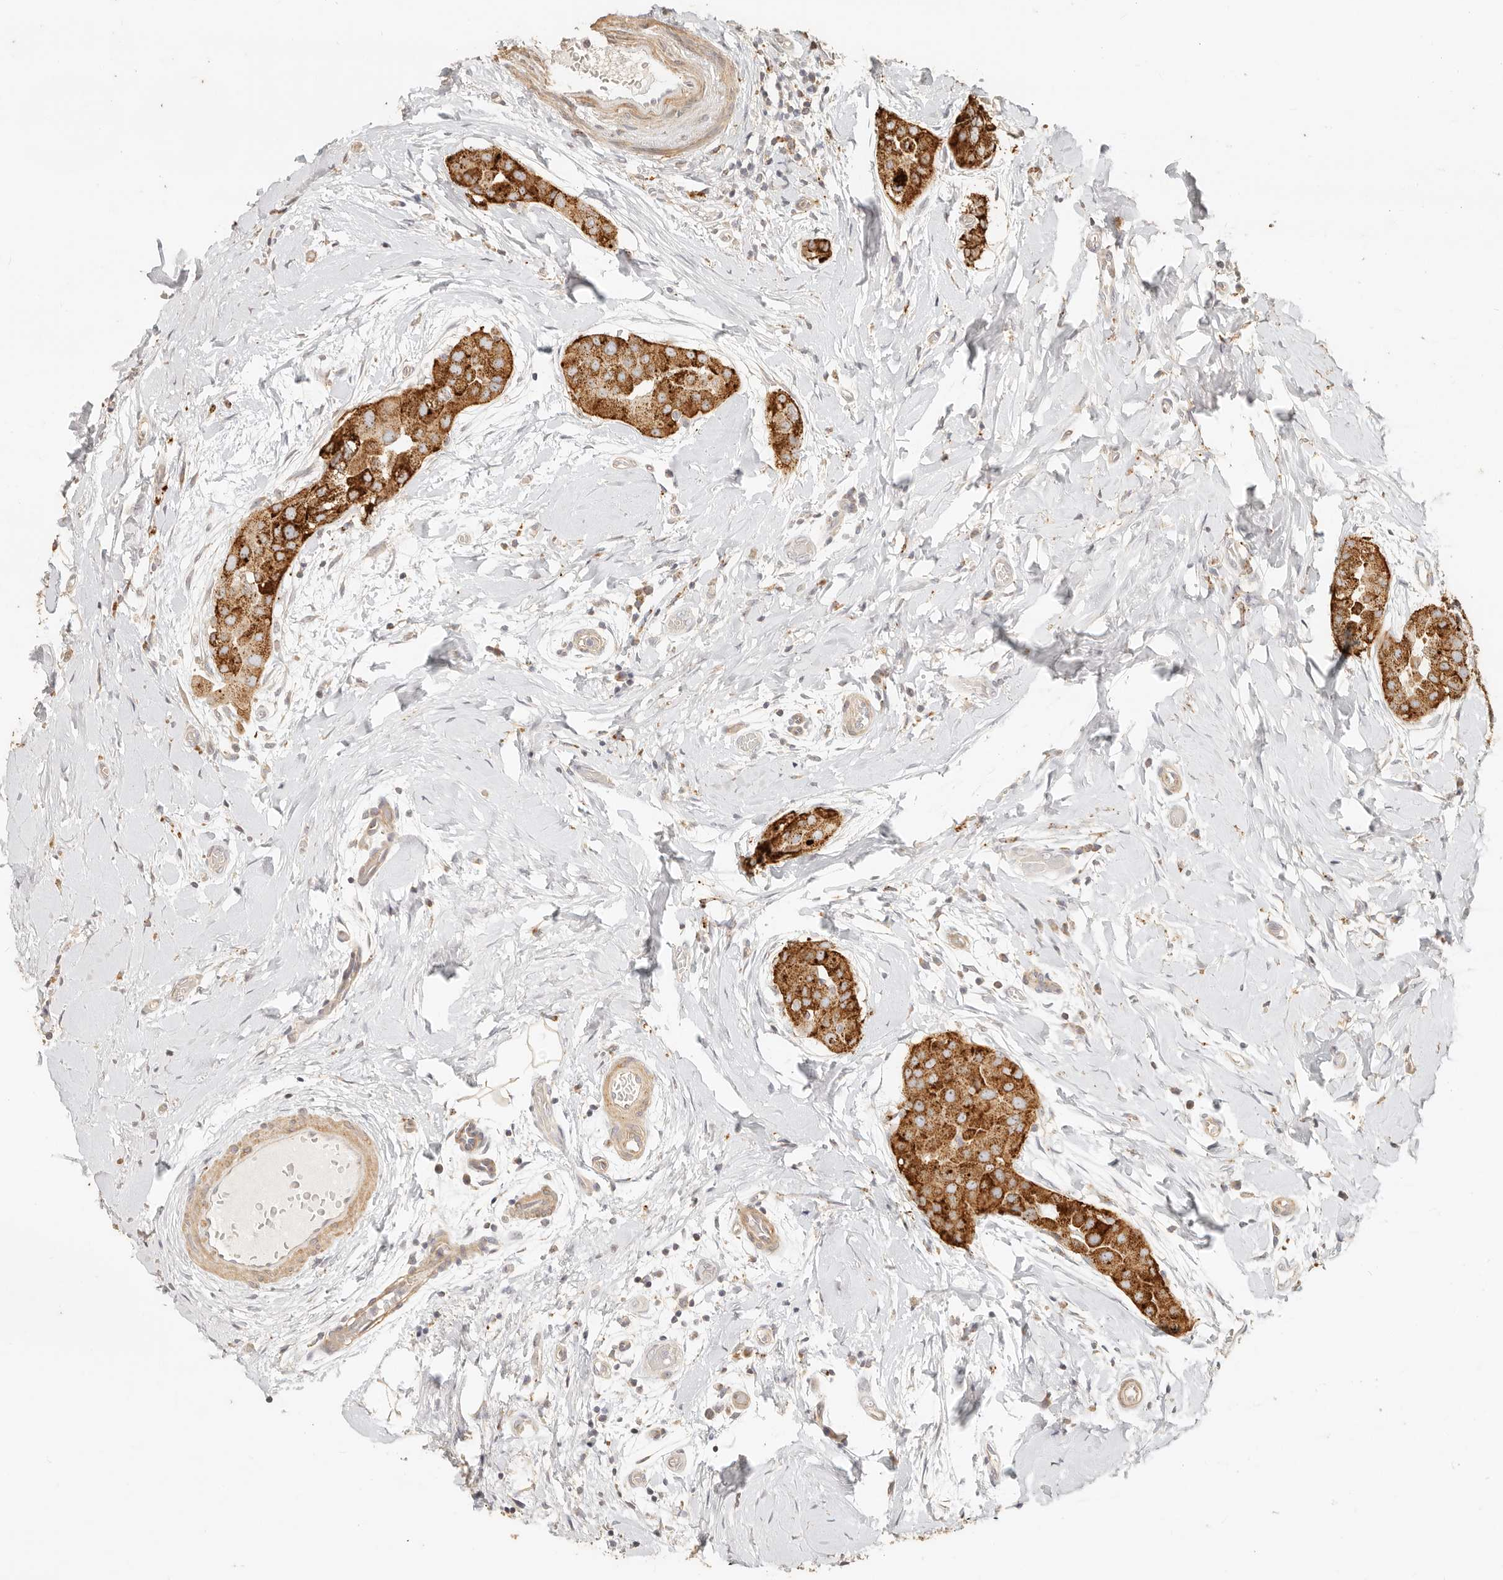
{"staining": {"intensity": "strong", "quantity": ">75%", "location": "cytoplasmic/membranous"}, "tissue": "thyroid cancer", "cell_type": "Tumor cells", "image_type": "cancer", "snomed": [{"axis": "morphology", "description": "Papillary adenocarcinoma, NOS"}, {"axis": "topography", "description": "Thyroid gland"}], "caption": "IHC micrograph of papillary adenocarcinoma (thyroid) stained for a protein (brown), which displays high levels of strong cytoplasmic/membranous positivity in approximately >75% of tumor cells.", "gene": "PTPN22", "patient": {"sex": "male", "age": 33}}